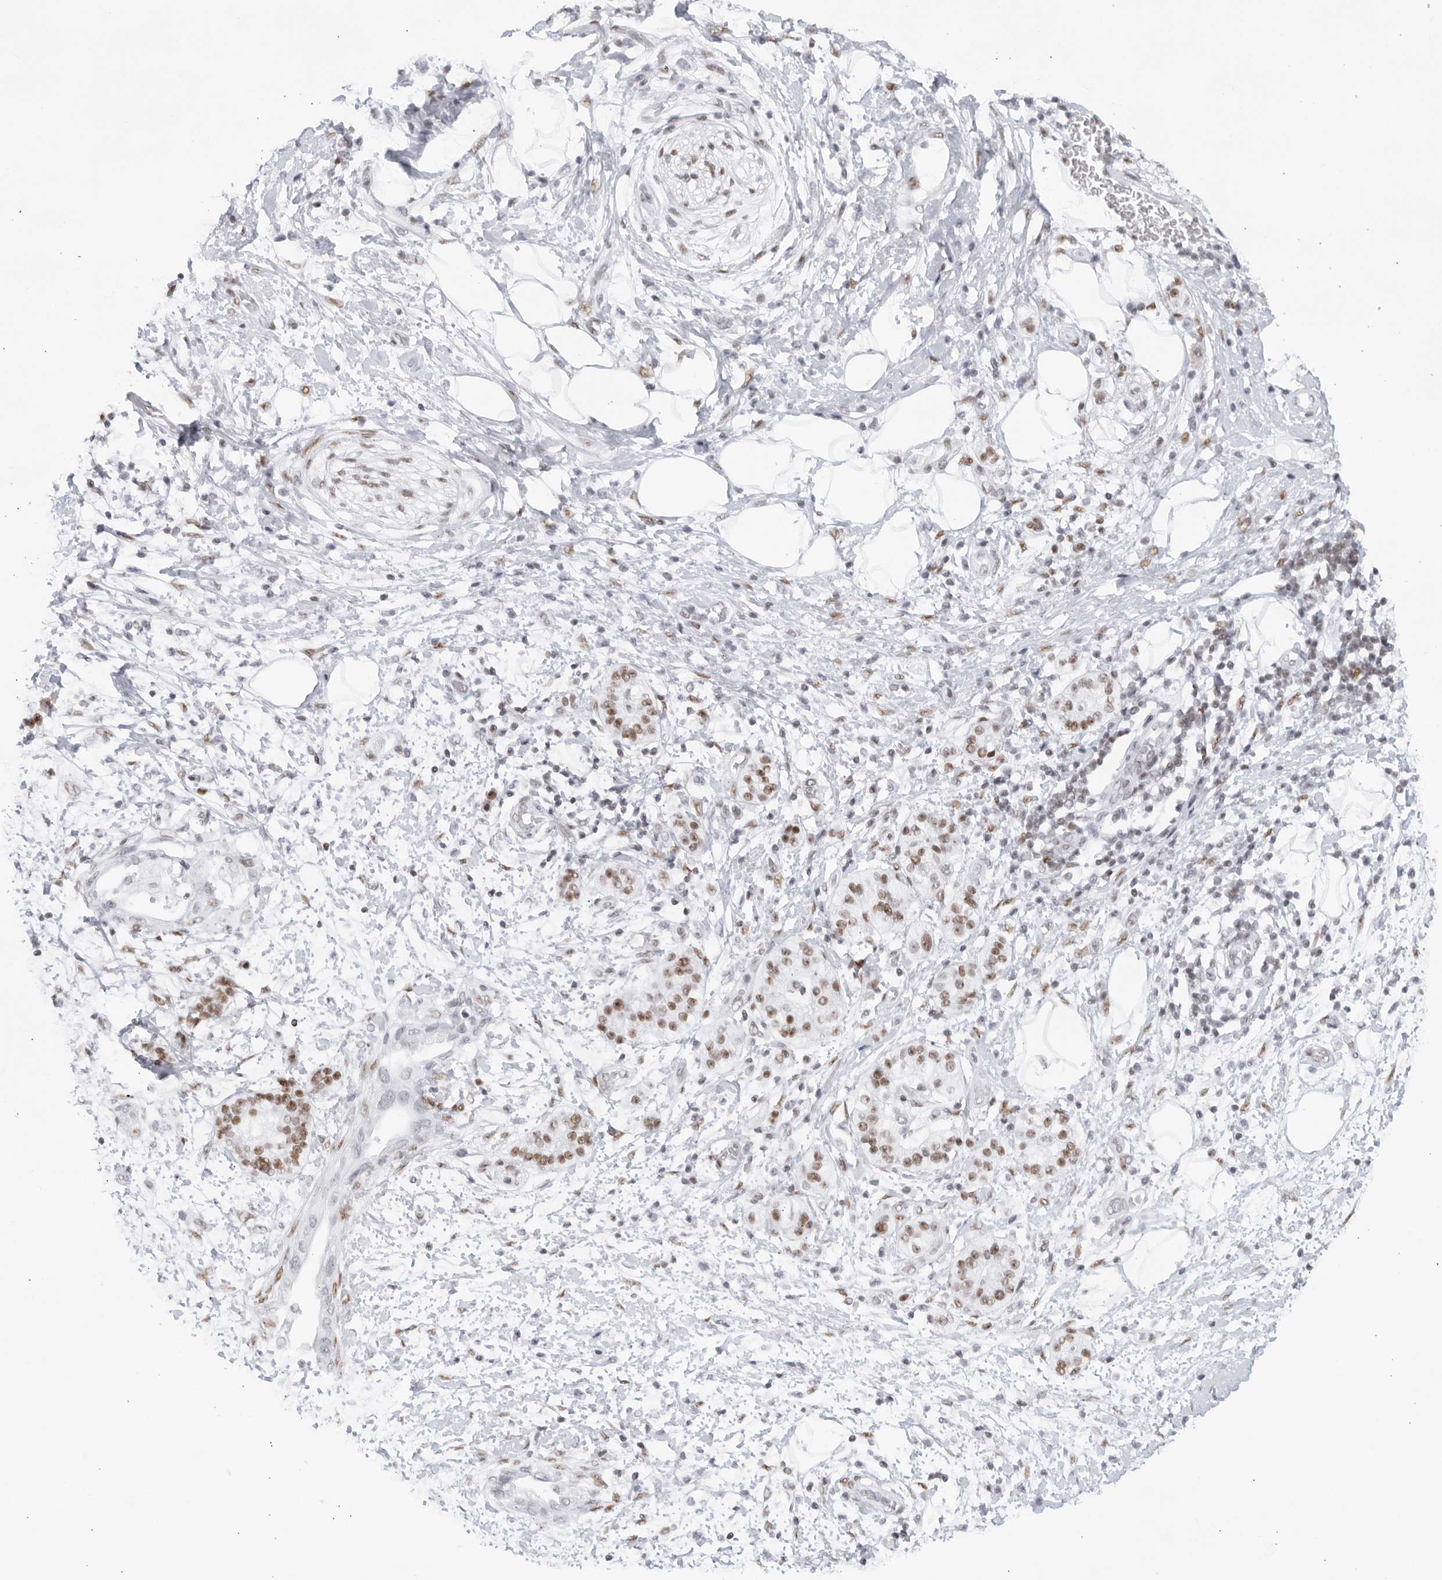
{"staining": {"intensity": "weak", "quantity": "25%-75%", "location": "nuclear"}, "tissue": "adipose tissue", "cell_type": "Adipocytes", "image_type": "normal", "snomed": [{"axis": "morphology", "description": "Normal tissue, NOS"}, {"axis": "morphology", "description": "Adenocarcinoma, NOS"}, {"axis": "topography", "description": "Duodenum"}, {"axis": "topography", "description": "Peripheral nerve tissue"}], "caption": "Protein staining of normal adipose tissue displays weak nuclear expression in approximately 25%-75% of adipocytes.", "gene": "HP1BP3", "patient": {"sex": "female", "age": 60}}